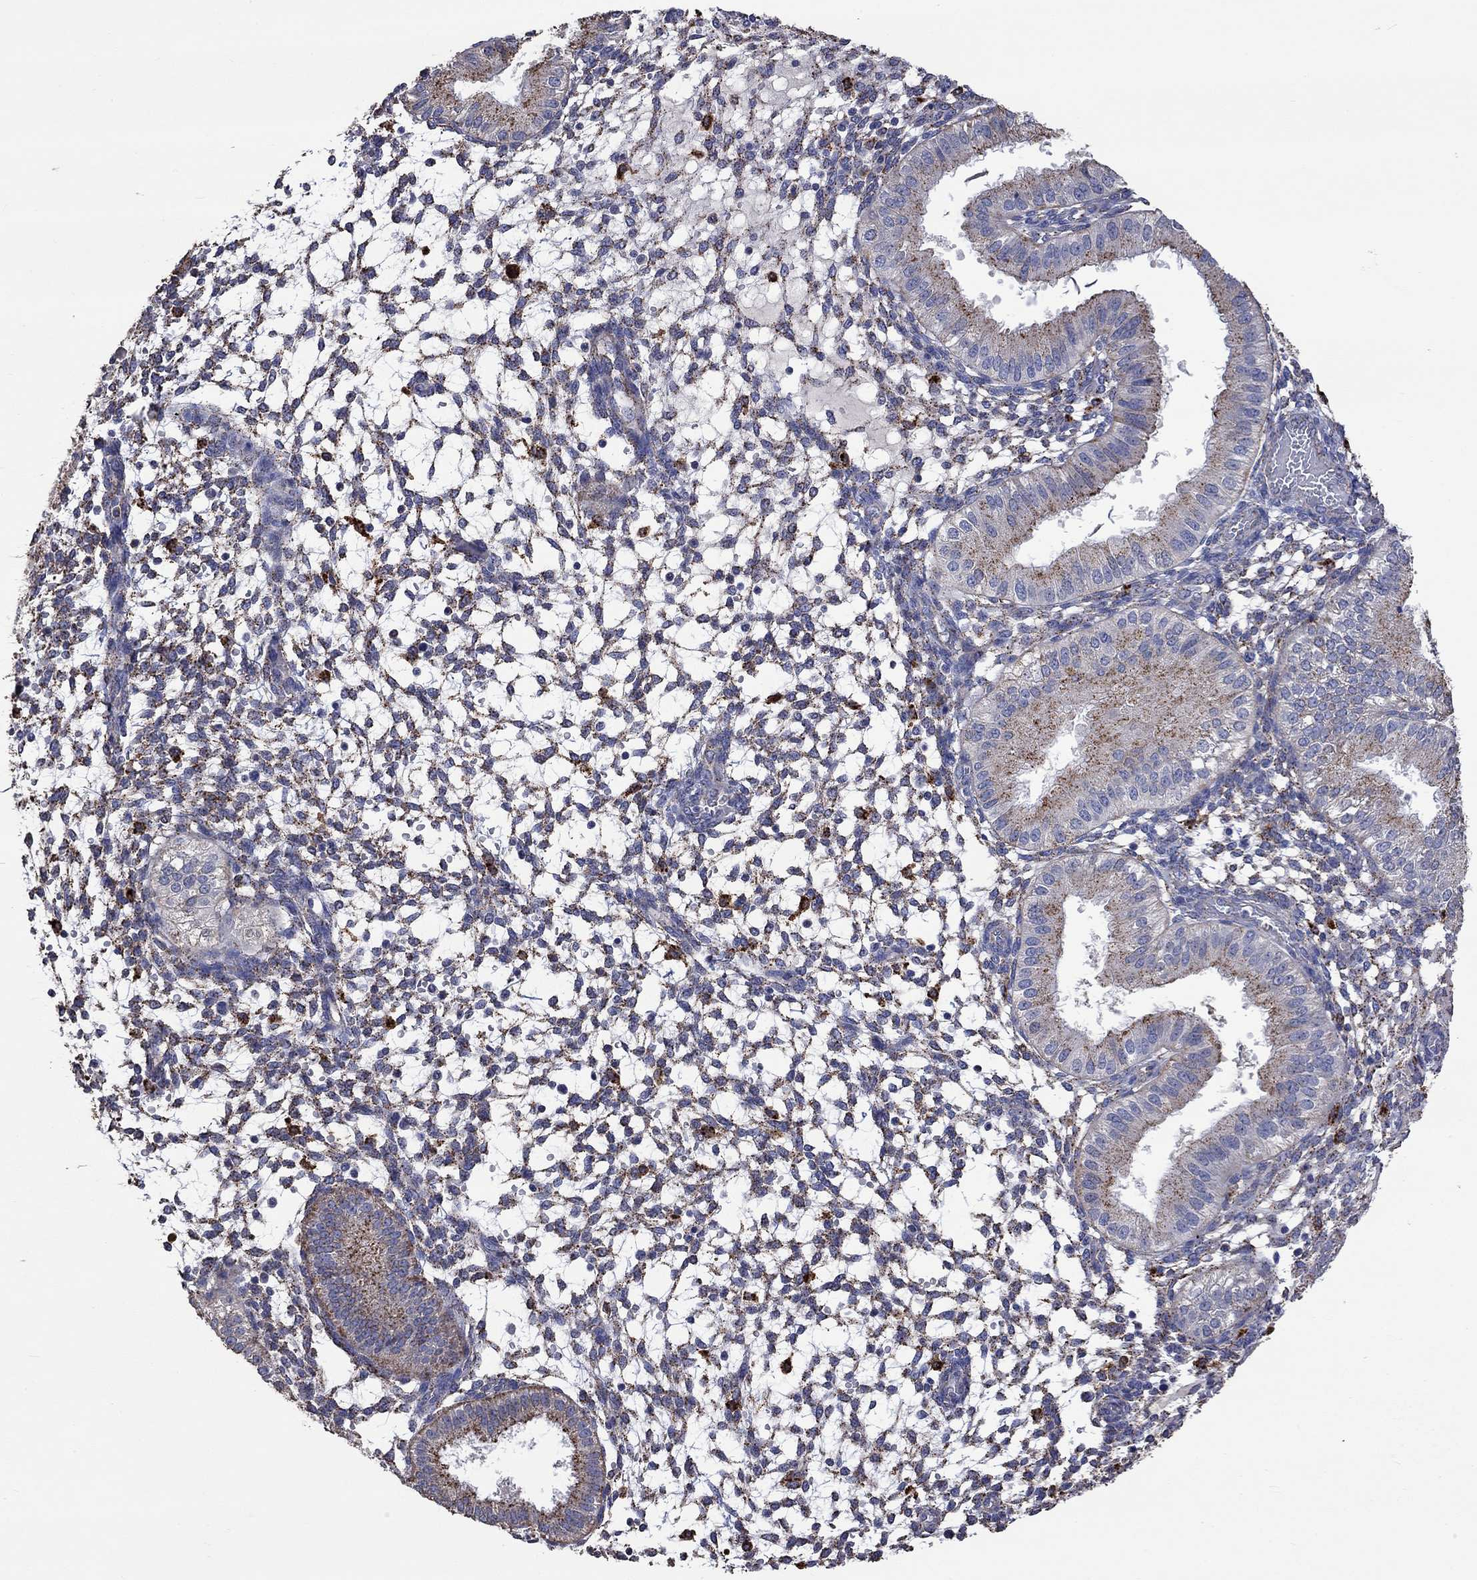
{"staining": {"intensity": "strong", "quantity": "<25%", "location": "cytoplasmic/membranous"}, "tissue": "endometrium", "cell_type": "Cells in endometrial stroma", "image_type": "normal", "snomed": [{"axis": "morphology", "description": "Normal tissue, NOS"}, {"axis": "topography", "description": "Endometrium"}], "caption": "Immunohistochemistry (IHC) histopathology image of benign human endometrium stained for a protein (brown), which demonstrates medium levels of strong cytoplasmic/membranous expression in approximately <25% of cells in endometrial stroma.", "gene": "CTSB", "patient": {"sex": "female", "age": 43}}